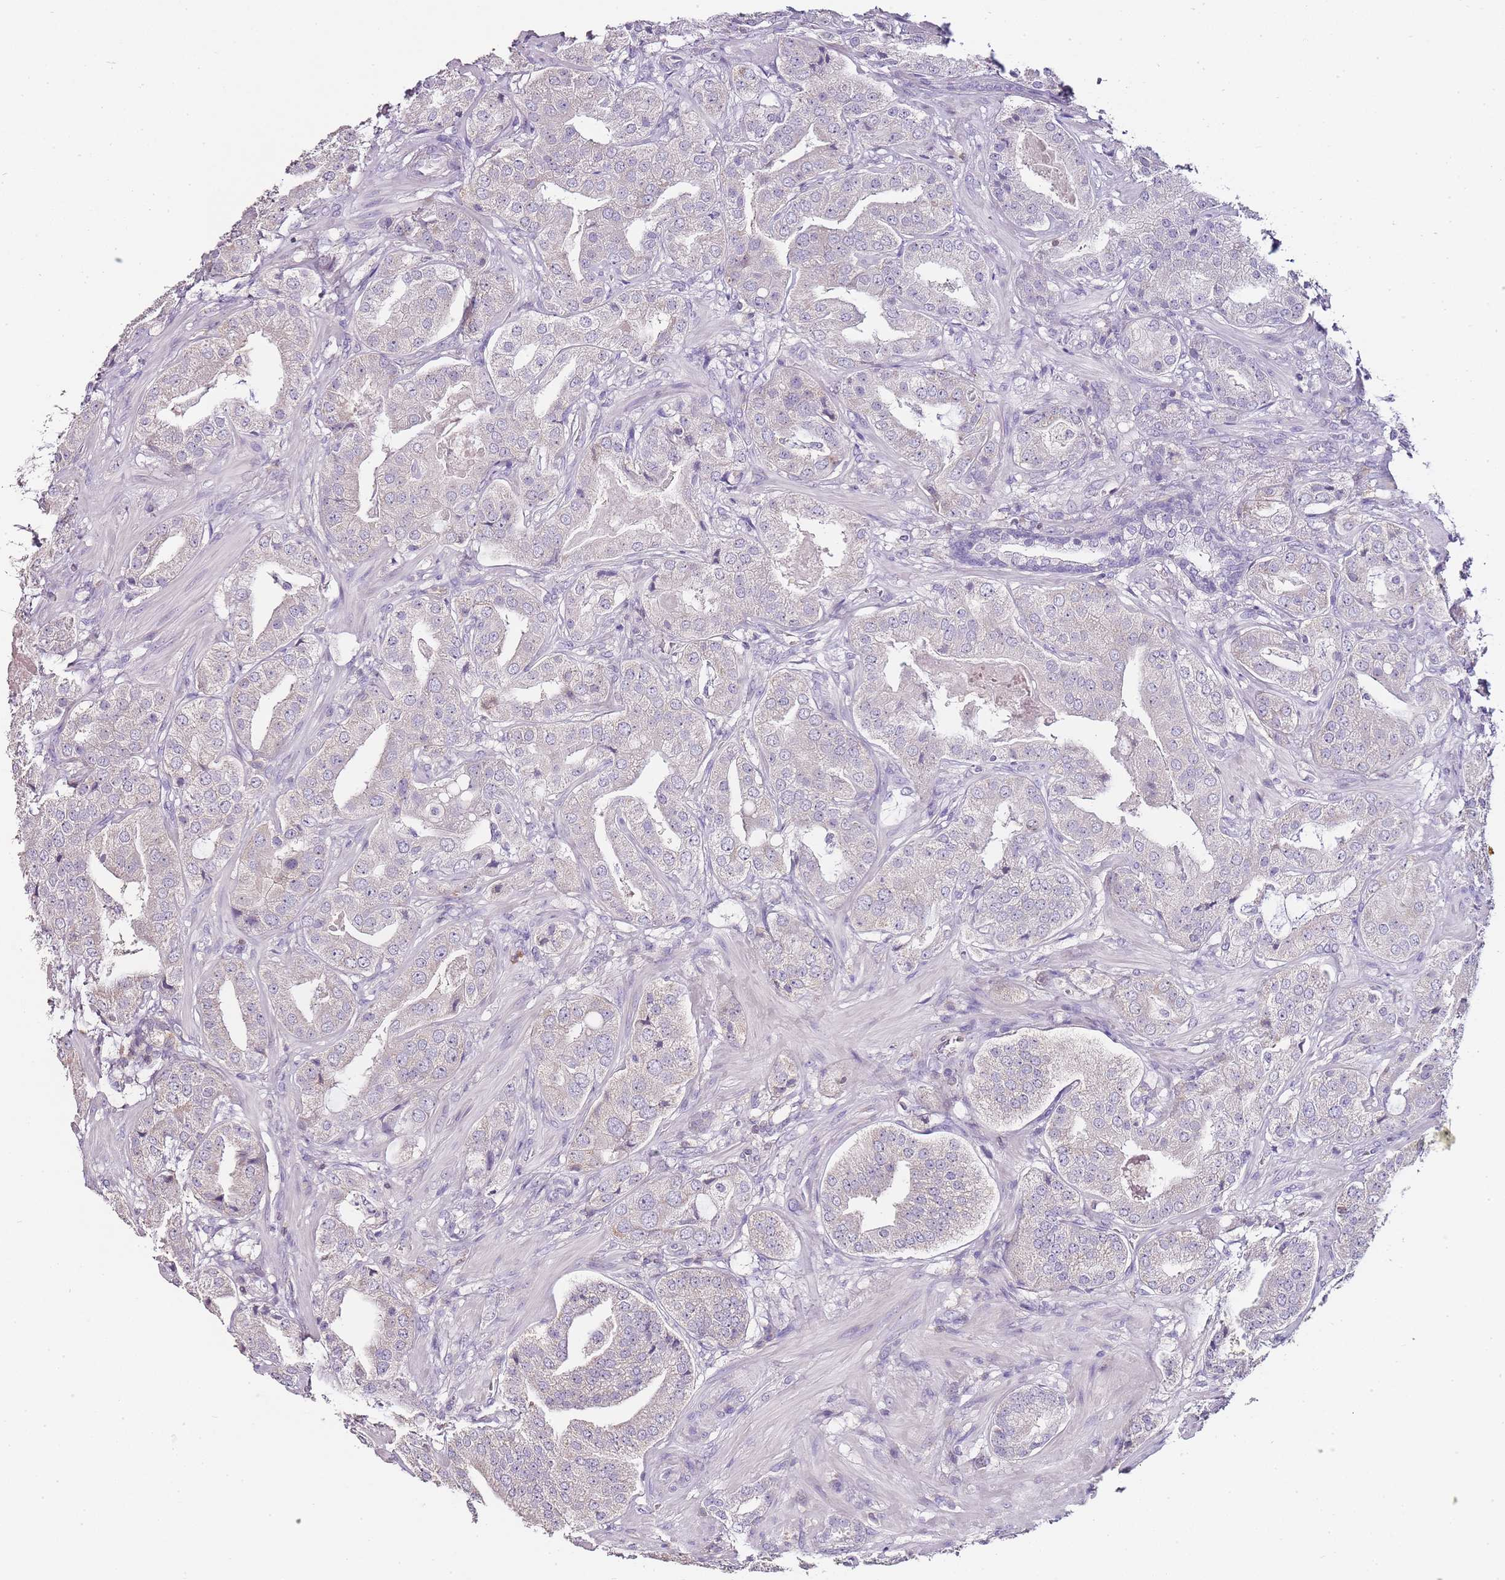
{"staining": {"intensity": "negative", "quantity": "none", "location": "none"}, "tissue": "prostate cancer", "cell_type": "Tumor cells", "image_type": "cancer", "snomed": [{"axis": "morphology", "description": "Adenocarcinoma, High grade"}, {"axis": "topography", "description": "Prostate"}], "caption": "The histopathology image exhibits no significant expression in tumor cells of prostate high-grade adenocarcinoma.", "gene": "ZBP1", "patient": {"sex": "male", "age": 63}}